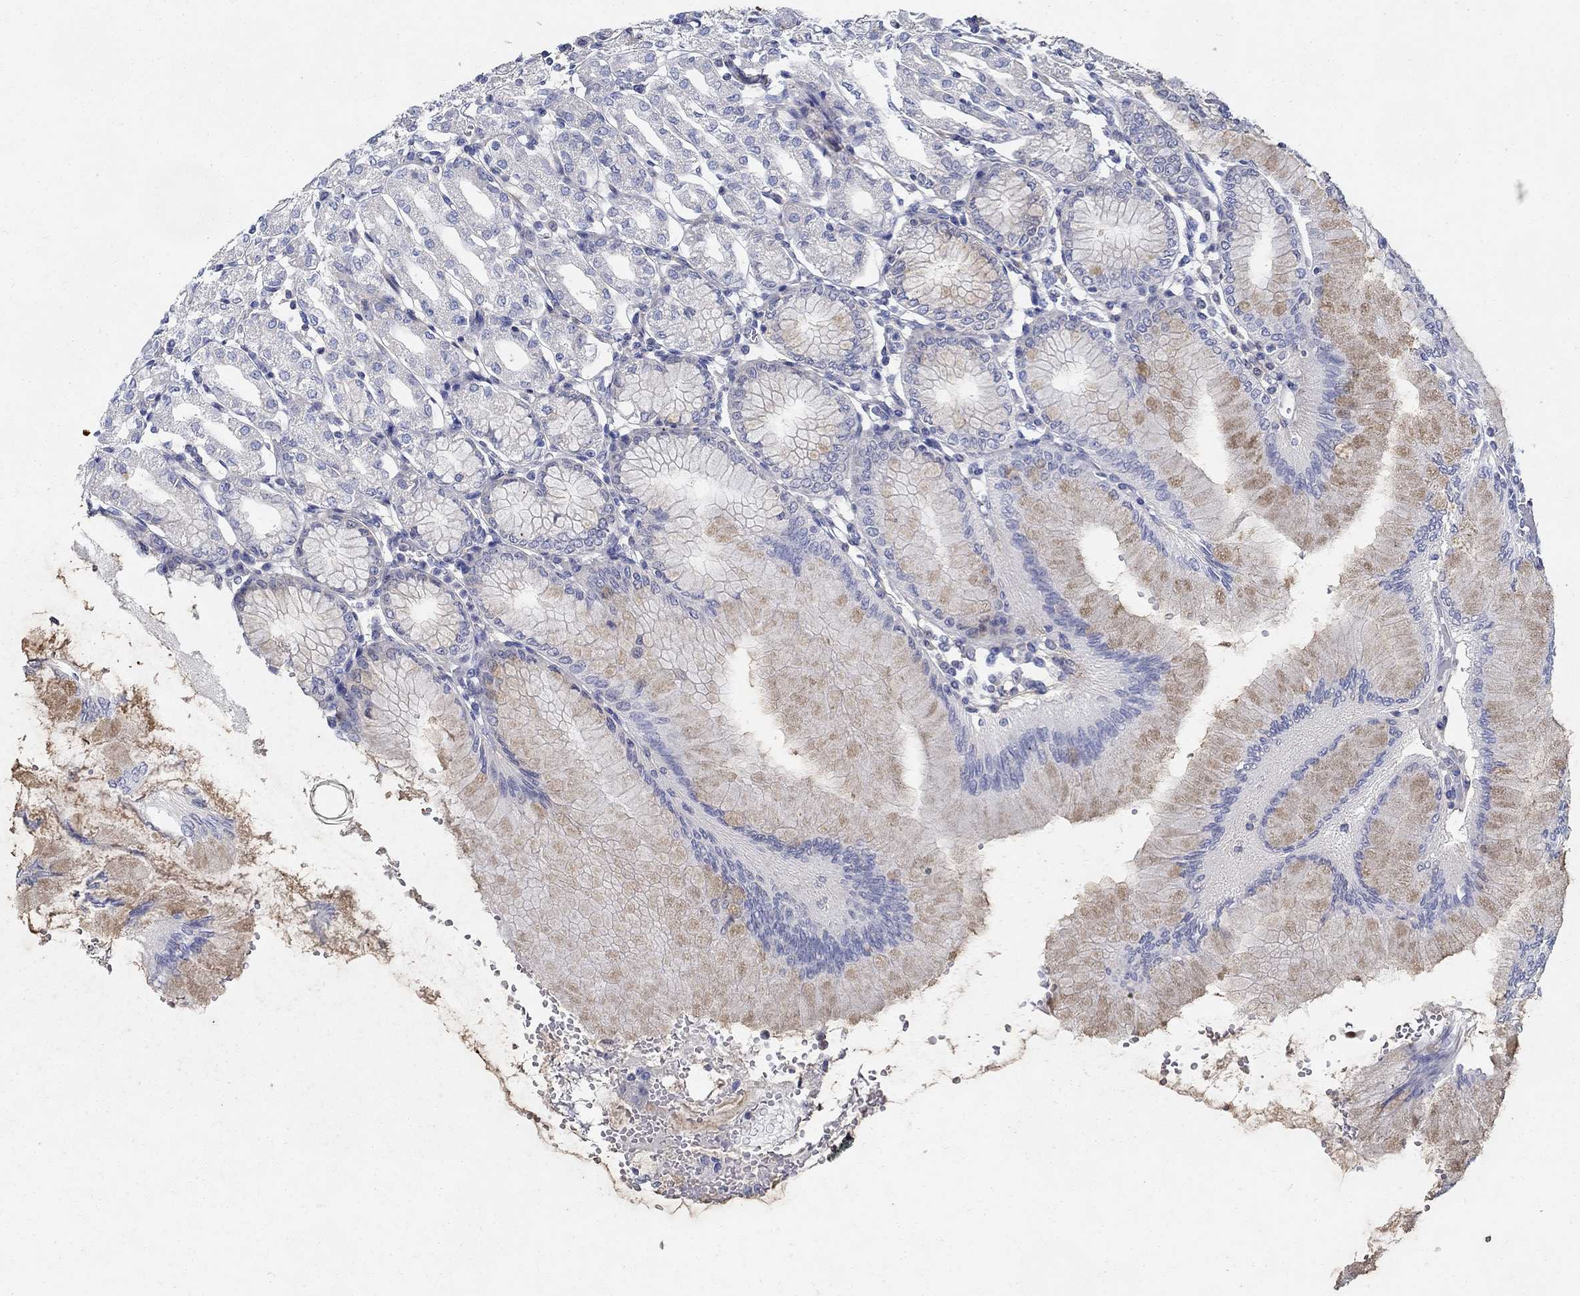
{"staining": {"intensity": "moderate", "quantity": "<25%", "location": "cytoplasmic/membranous"}, "tissue": "stomach", "cell_type": "Glandular cells", "image_type": "normal", "snomed": [{"axis": "morphology", "description": "Normal tissue, NOS"}, {"axis": "topography", "description": "Skeletal muscle"}, {"axis": "topography", "description": "Stomach"}], "caption": "Protein analysis of normal stomach displays moderate cytoplasmic/membranous positivity in about <25% of glandular cells.", "gene": "TGFBI", "patient": {"sex": "female", "age": 57}}